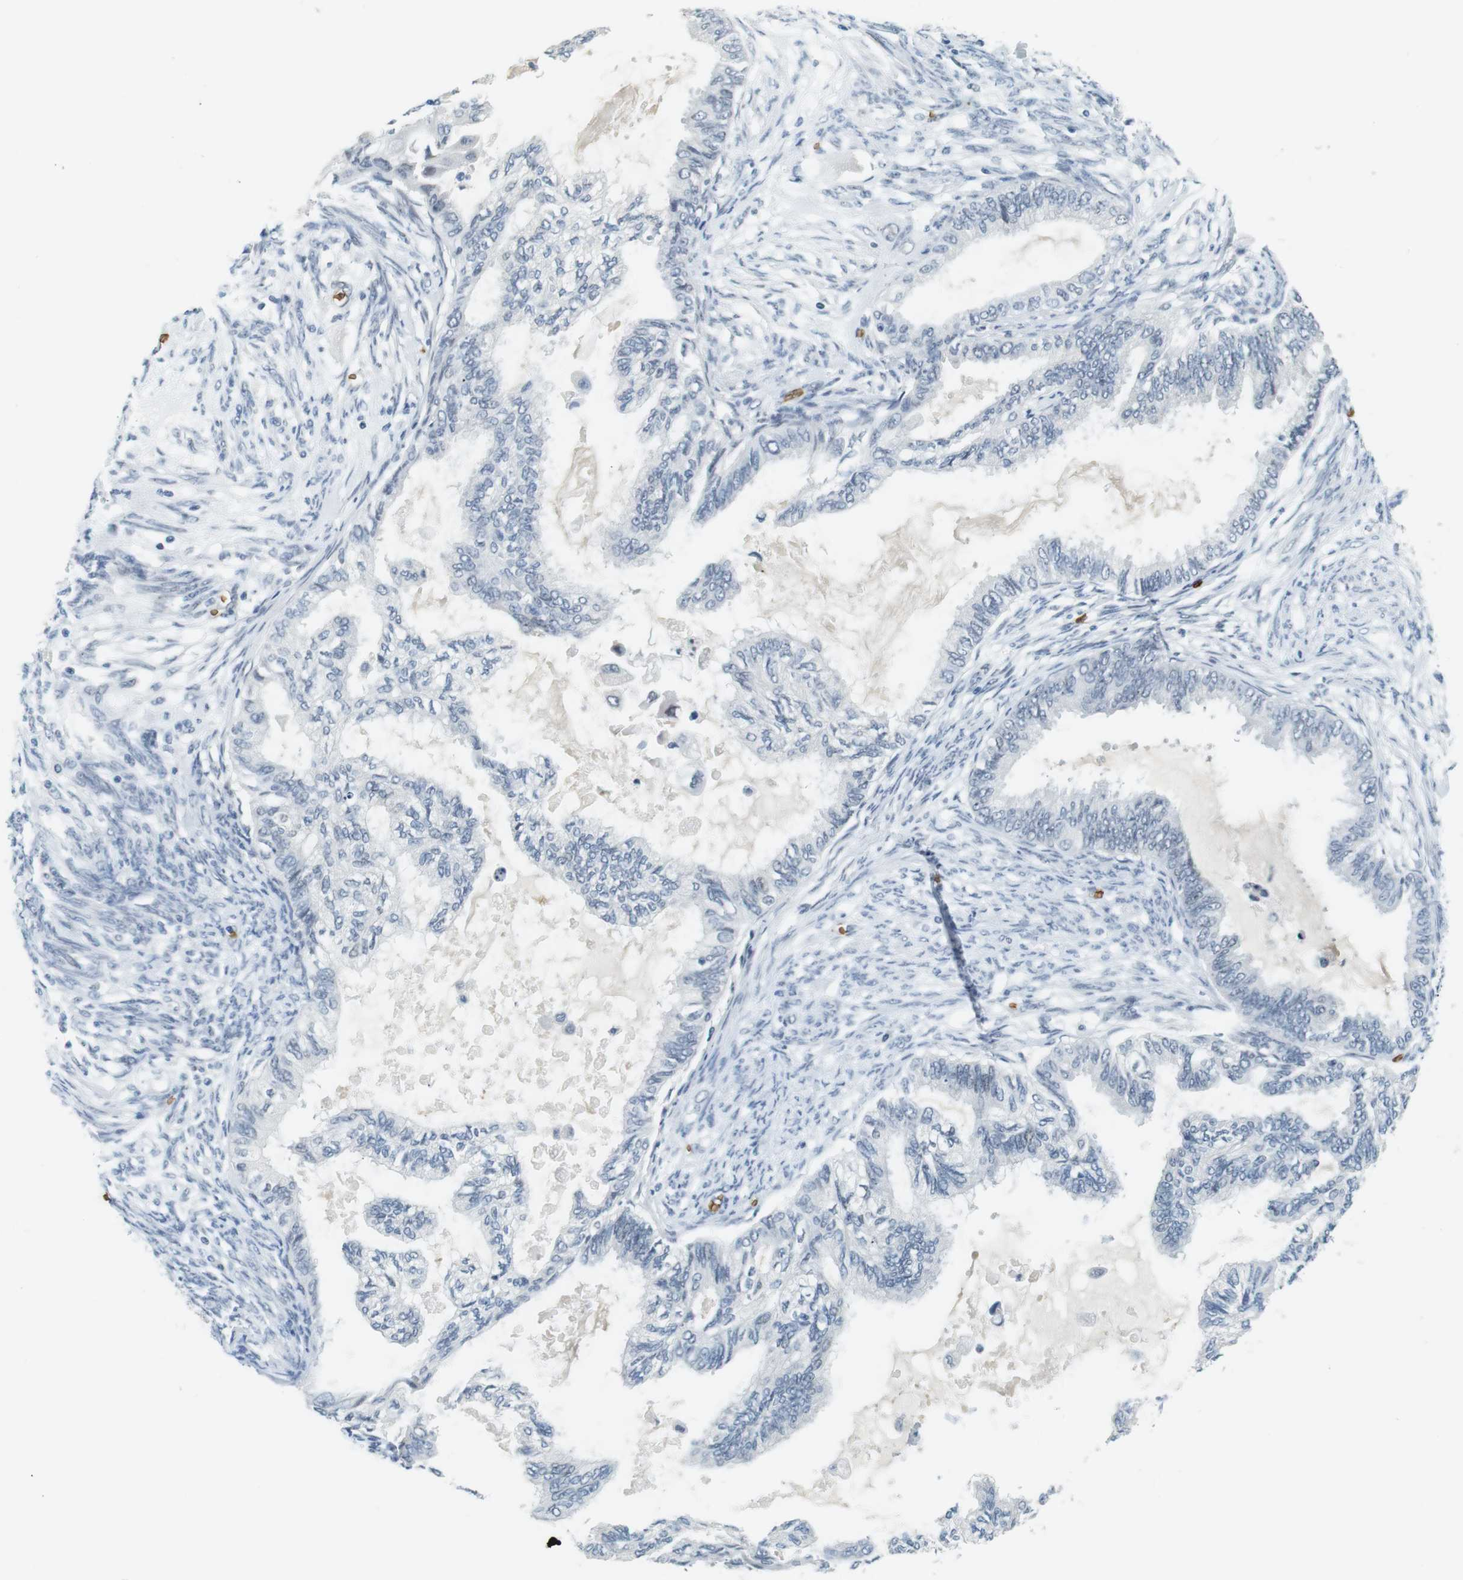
{"staining": {"intensity": "negative", "quantity": "none", "location": "none"}, "tissue": "cervical cancer", "cell_type": "Tumor cells", "image_type": "cancer", "snomed": [{"axis": "morphology", "description": "Normal tissue, NOS"}, {"axis": "morphology", "description": "Adenocarcinoma, NOS"}, {"axis": "topography", "description": "Cervix"}, {"axis": "topography", "description": "Endometrium"}], "caption": "Immunohistochemistry micrograph of neoplastic tissue: human adenocarcinoma (cervical) stained with DAB (3,3'-diaminobenzidine) demonstrates no significant protein expression in tumor cells.", "gene": "SLC4A1", "patient": {"sex": "female", "age": 86}}